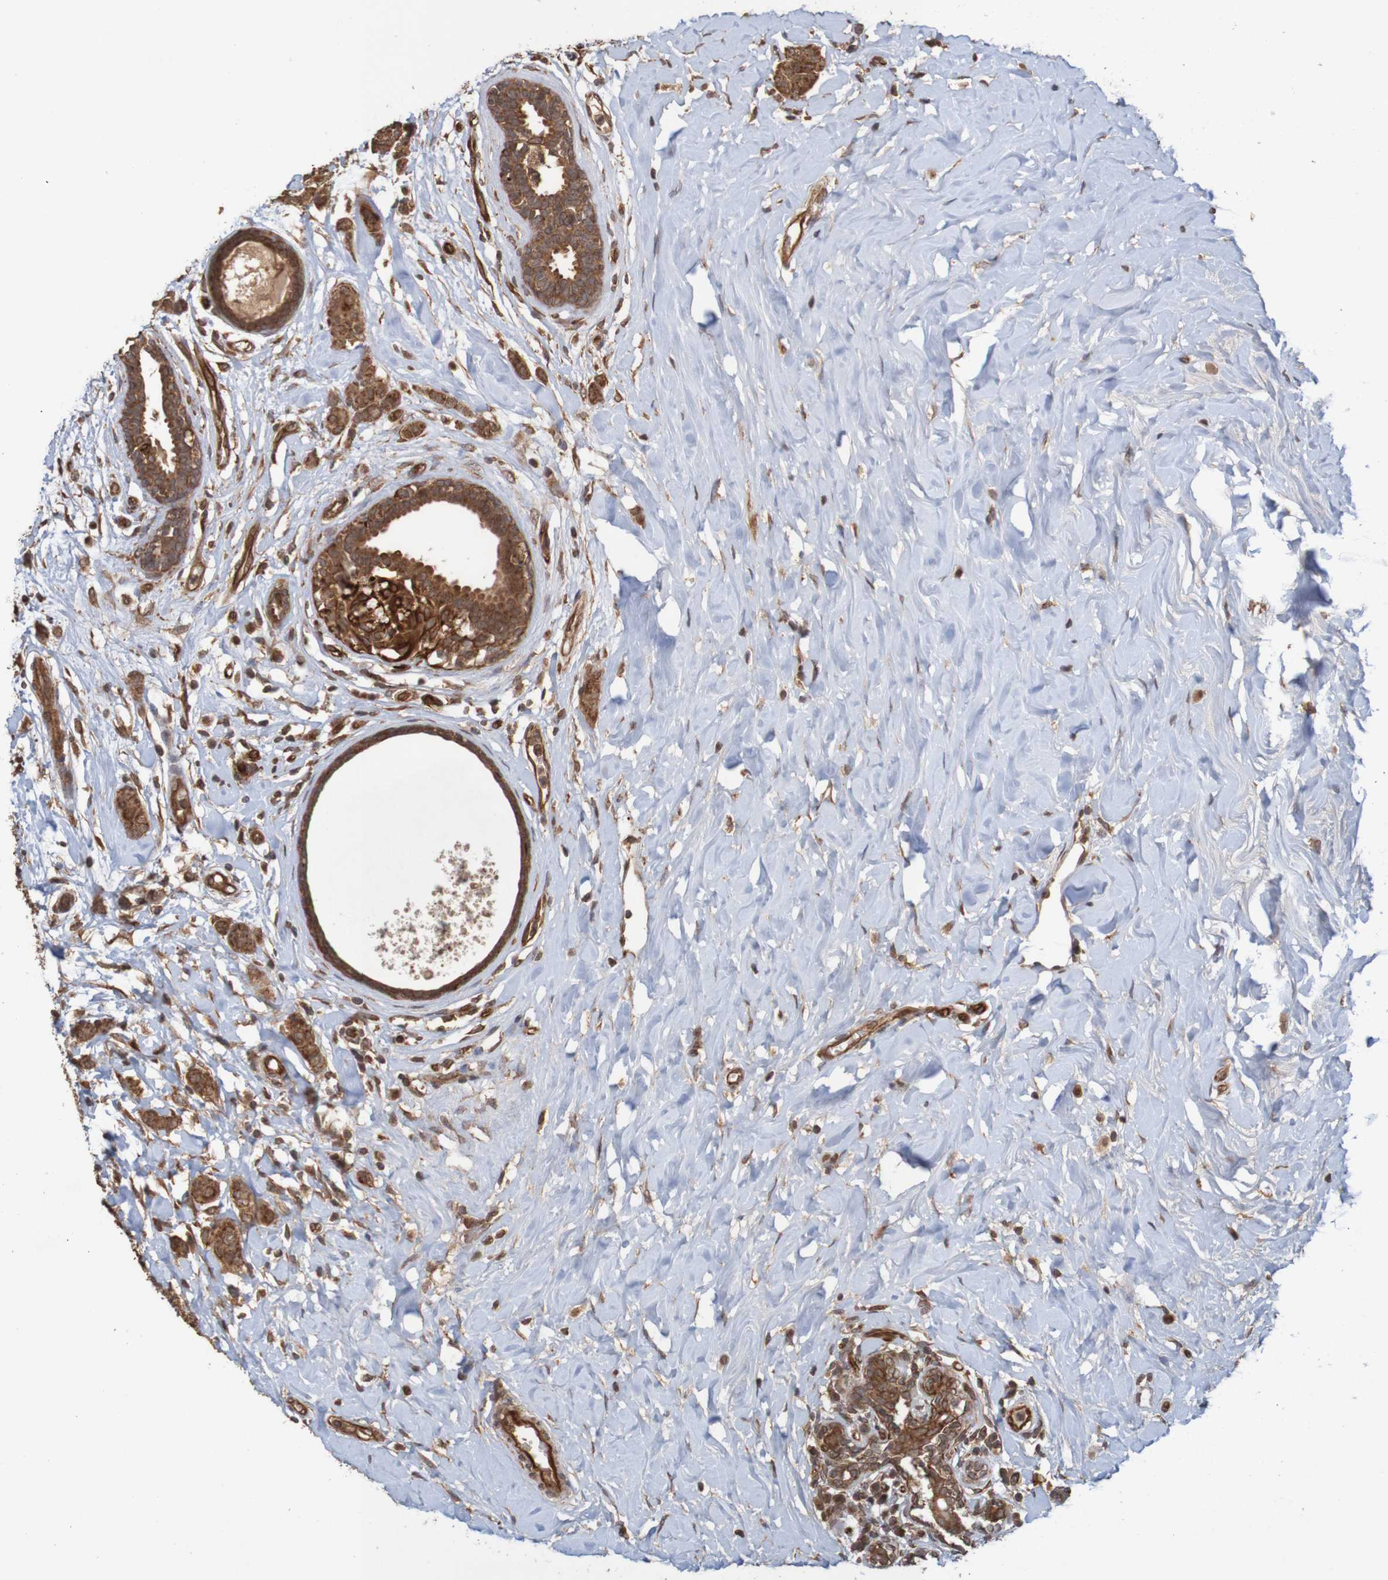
{"staining": {"intensity": "strong", "quantity": ">75%", "location": "cytoplasmic/membranous"}, "tissue": "breast cancer", "cell_type": "Tumor cells", "image_type": "cancer", "snomed": [{"axis": "morphology", "description": "Normal tissue, NOS"}, {"axis": "morphology", "description": "Duct carcinoma"}, {"axis": "topography", "description": "Breast"}], "caption": "There is high levels of strong cytoplasmic/membranous expression in tumor cells of intraductal carcinoma (breast), as demonstrated by immunohistochemical staining (brown color).", "gene": "MRPL52", "patient": {"sex": "female", "age": 40}}